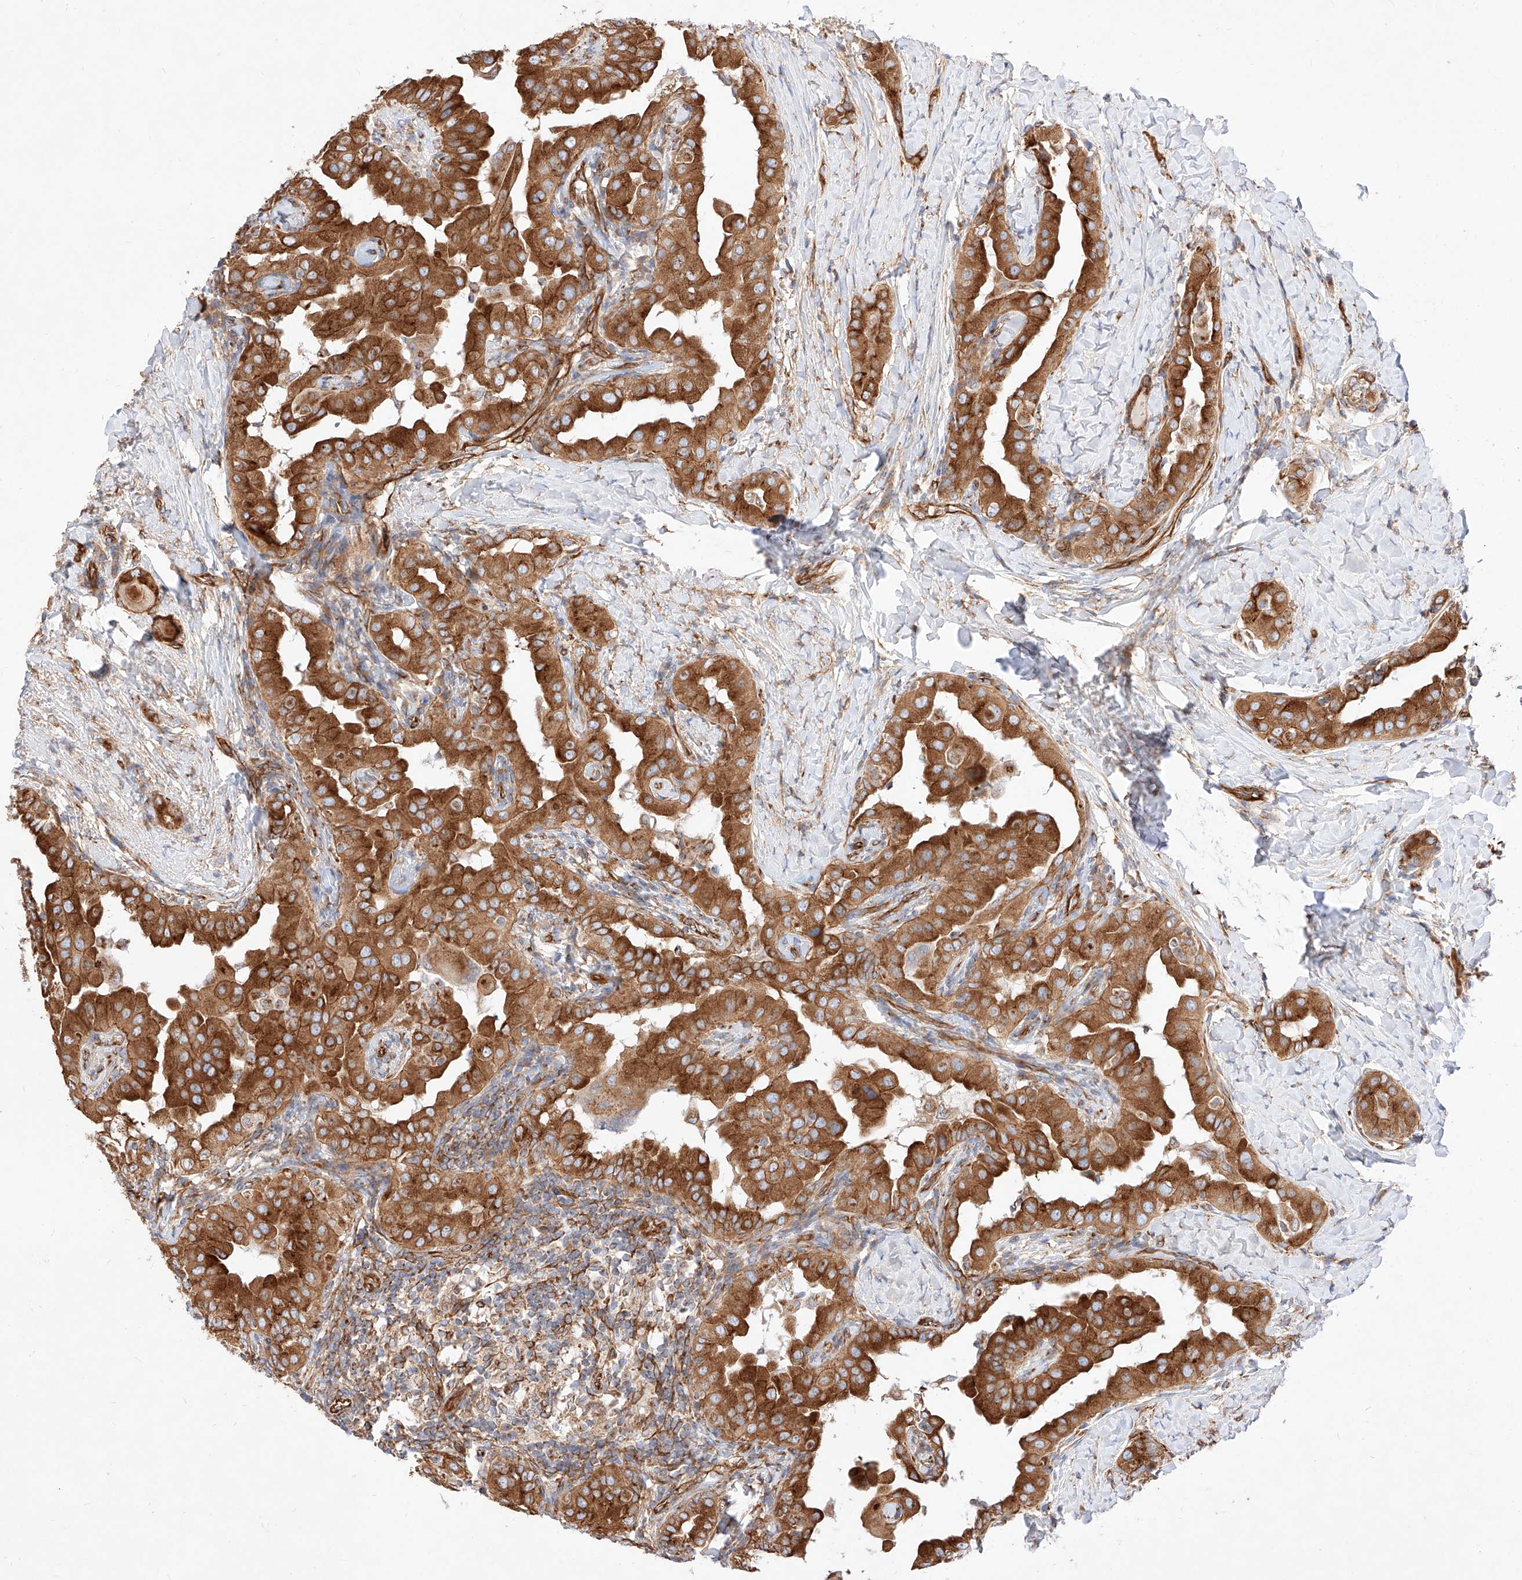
{"staining": {"intensity": "strong", "quantity": ">75%", "location": "cytoplasmic/membranous"}, "tissue": "thyroid cancer", "cell_type": "Tumor cells", "image_type": "cancer", "snomed": [{"axis": "morphology", "description": "Papillary adenocarcinoma, NOS"}, {"axis": "topography", "description": "Thyroid gland"}], "caption": "DAB (3,3'-diaminobenzidine) immunohistochemical staining of human thyroid papillary adenocarcinoma reveals strong cytoplasmic/membranous protein expression in about >75% of tumor cells. (Stains: DAB (3,3'-diaminobenzidine) in brown, nuclei in blue, Microscopy: brightfield microscopy at high magnification).", "gene": "CSGALNACT2", "patient": {"sex": "male", "age": 33}}